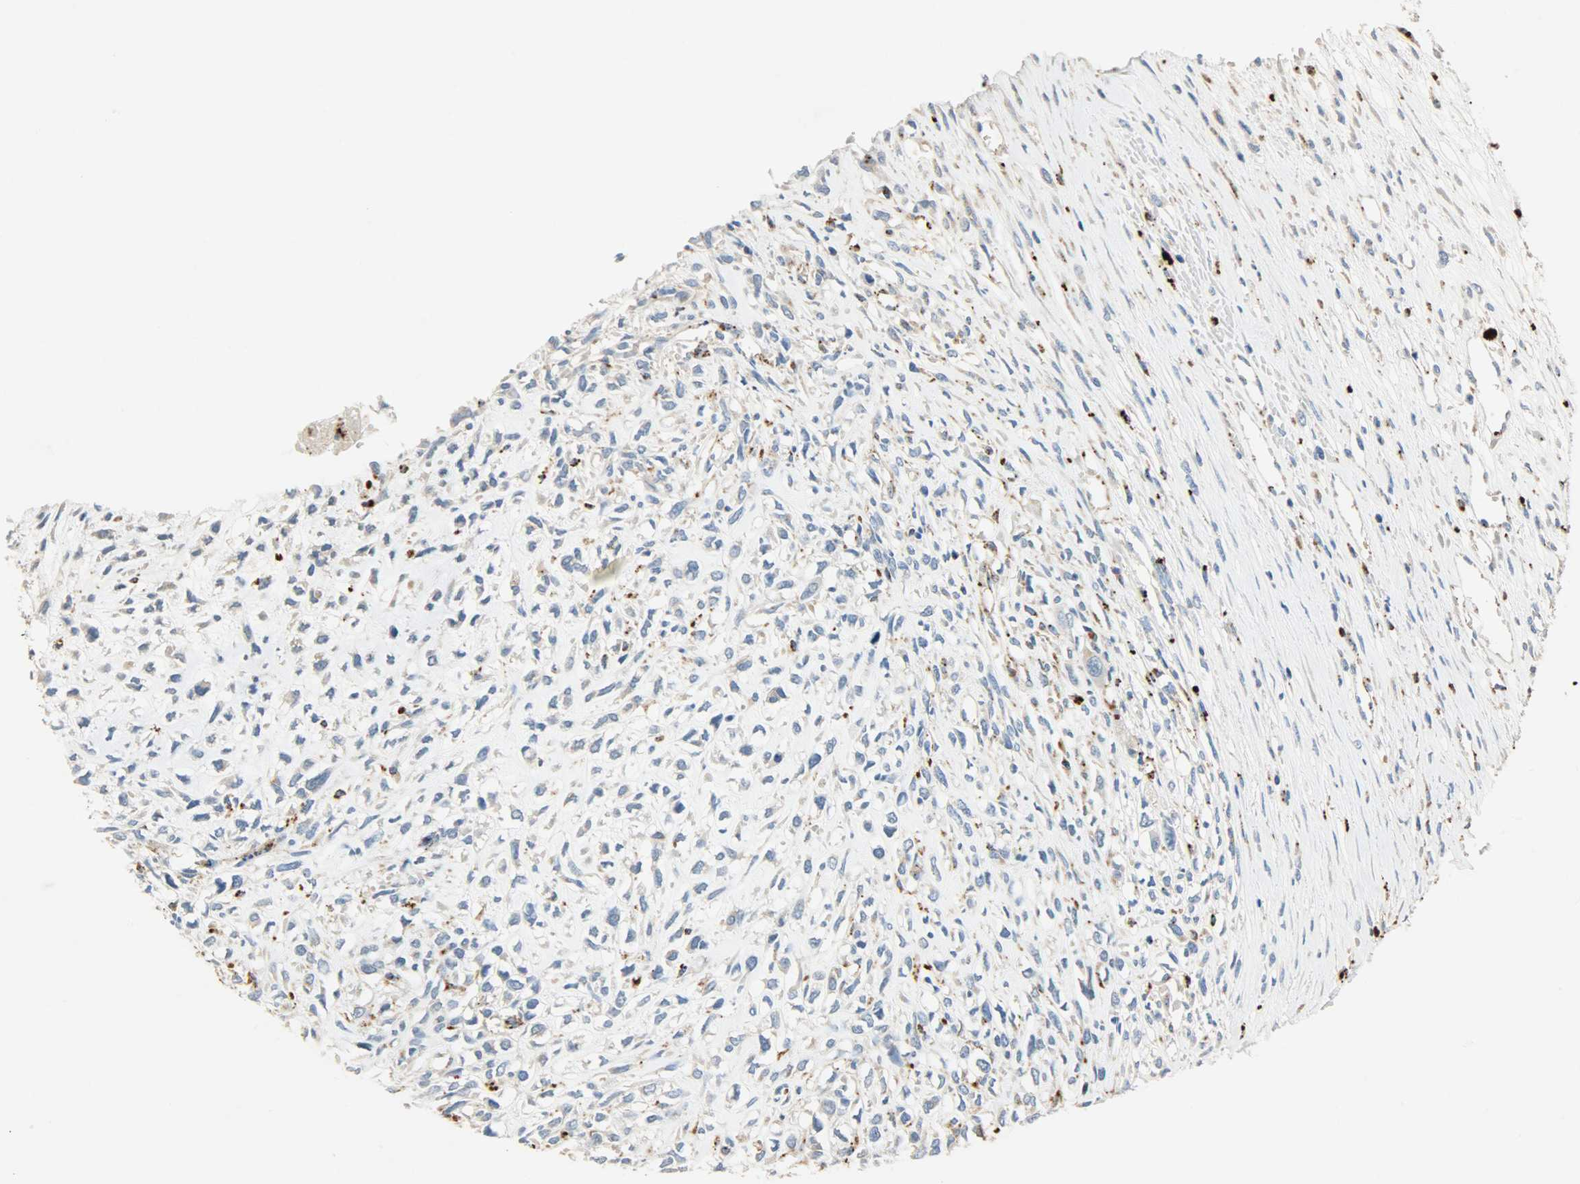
{"staining": {"intensity": "weak", "quantity": "25%-75%", "location": "cytoplasmic/membranous"}, "tissue": "head and neck cancer", "cell_type": "Tumor cells", "image_type": "cancer", "snomed": [{"axis": "morphology", "description": "Necrosis, NOS"}, {"axis": "morphology", "description": "Neoplasm, malignant, NOS"}, {"axis": "topography", "description": "Salivary gland"}, {"axis": "topography", "description": "Head-Neck"}], "caption": "The micrograph displays staining of head and neck cancer, revealing weak cytoplasmic/membranous protein positivity (brown color) within tumor cells. (Stains: DAB (3,3'-diaminobenzidine) in brown, nuclei in blue, Microscopy: brightfield microscopy at high magnification).", "gene": "ASAH1", "patient": {"sex": "male", "age": 43}}